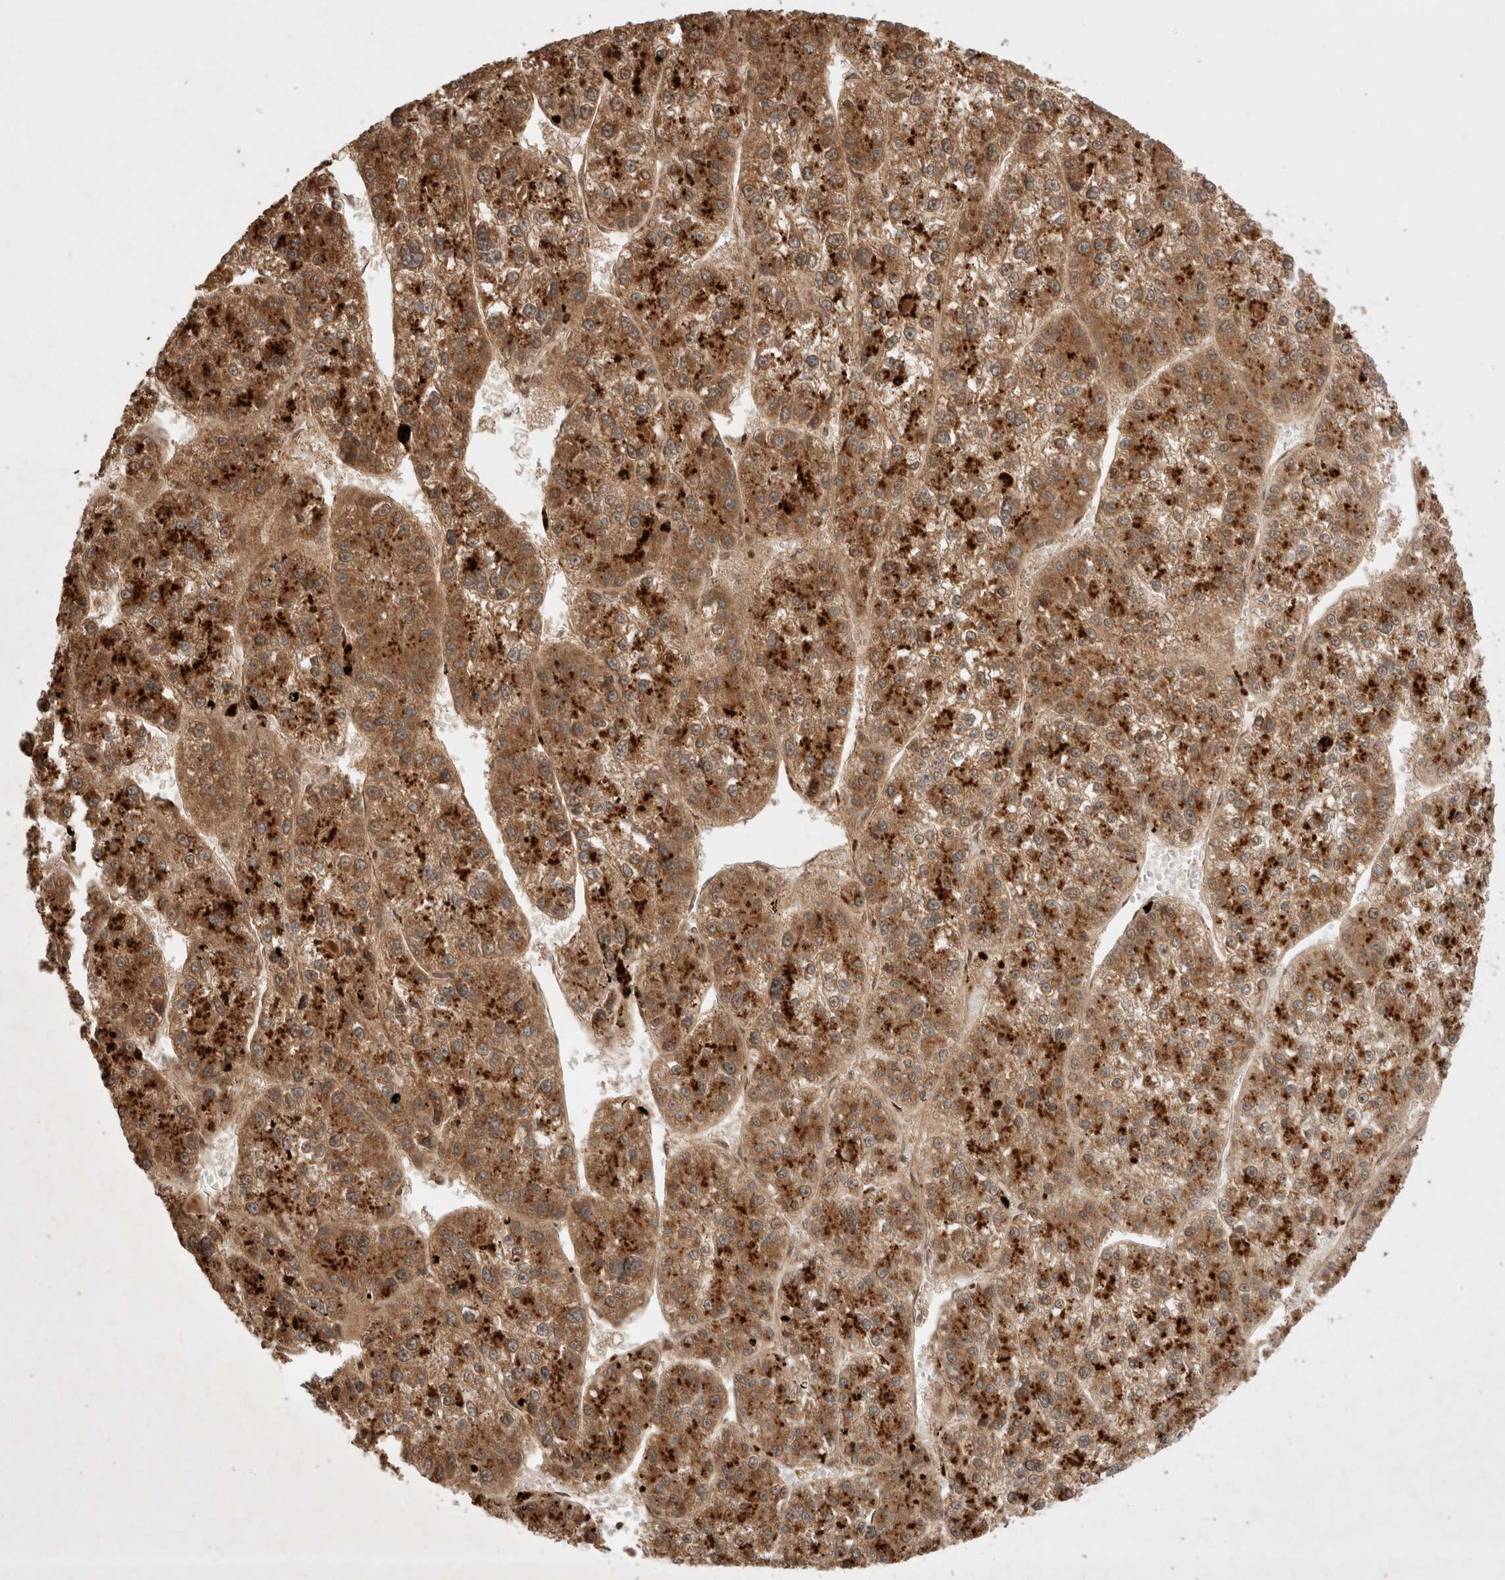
{"staining": {"intensity": "moderate", "quantity": ">75%", "location": "cytoplasmic/membranous"}, "tissue": "liver cancer", "cell_type": "Tumor cells", "image_type": "cancer", "snomed": [{"axis": "morphology", "description": "Carcinoma, Hepatocellular, NOS"}, {"axis": "topography", "description": "Liver"}], "caption": "About >75% of tumor cells in liver cancer (hepatocellular carcinoma) exhibit moderate cytoplasmic/membranous protein staining as visualized by brown immunohistochemical staining.", "gene": "FAM221A", "patient": {"sex": "female", "age": 73}}